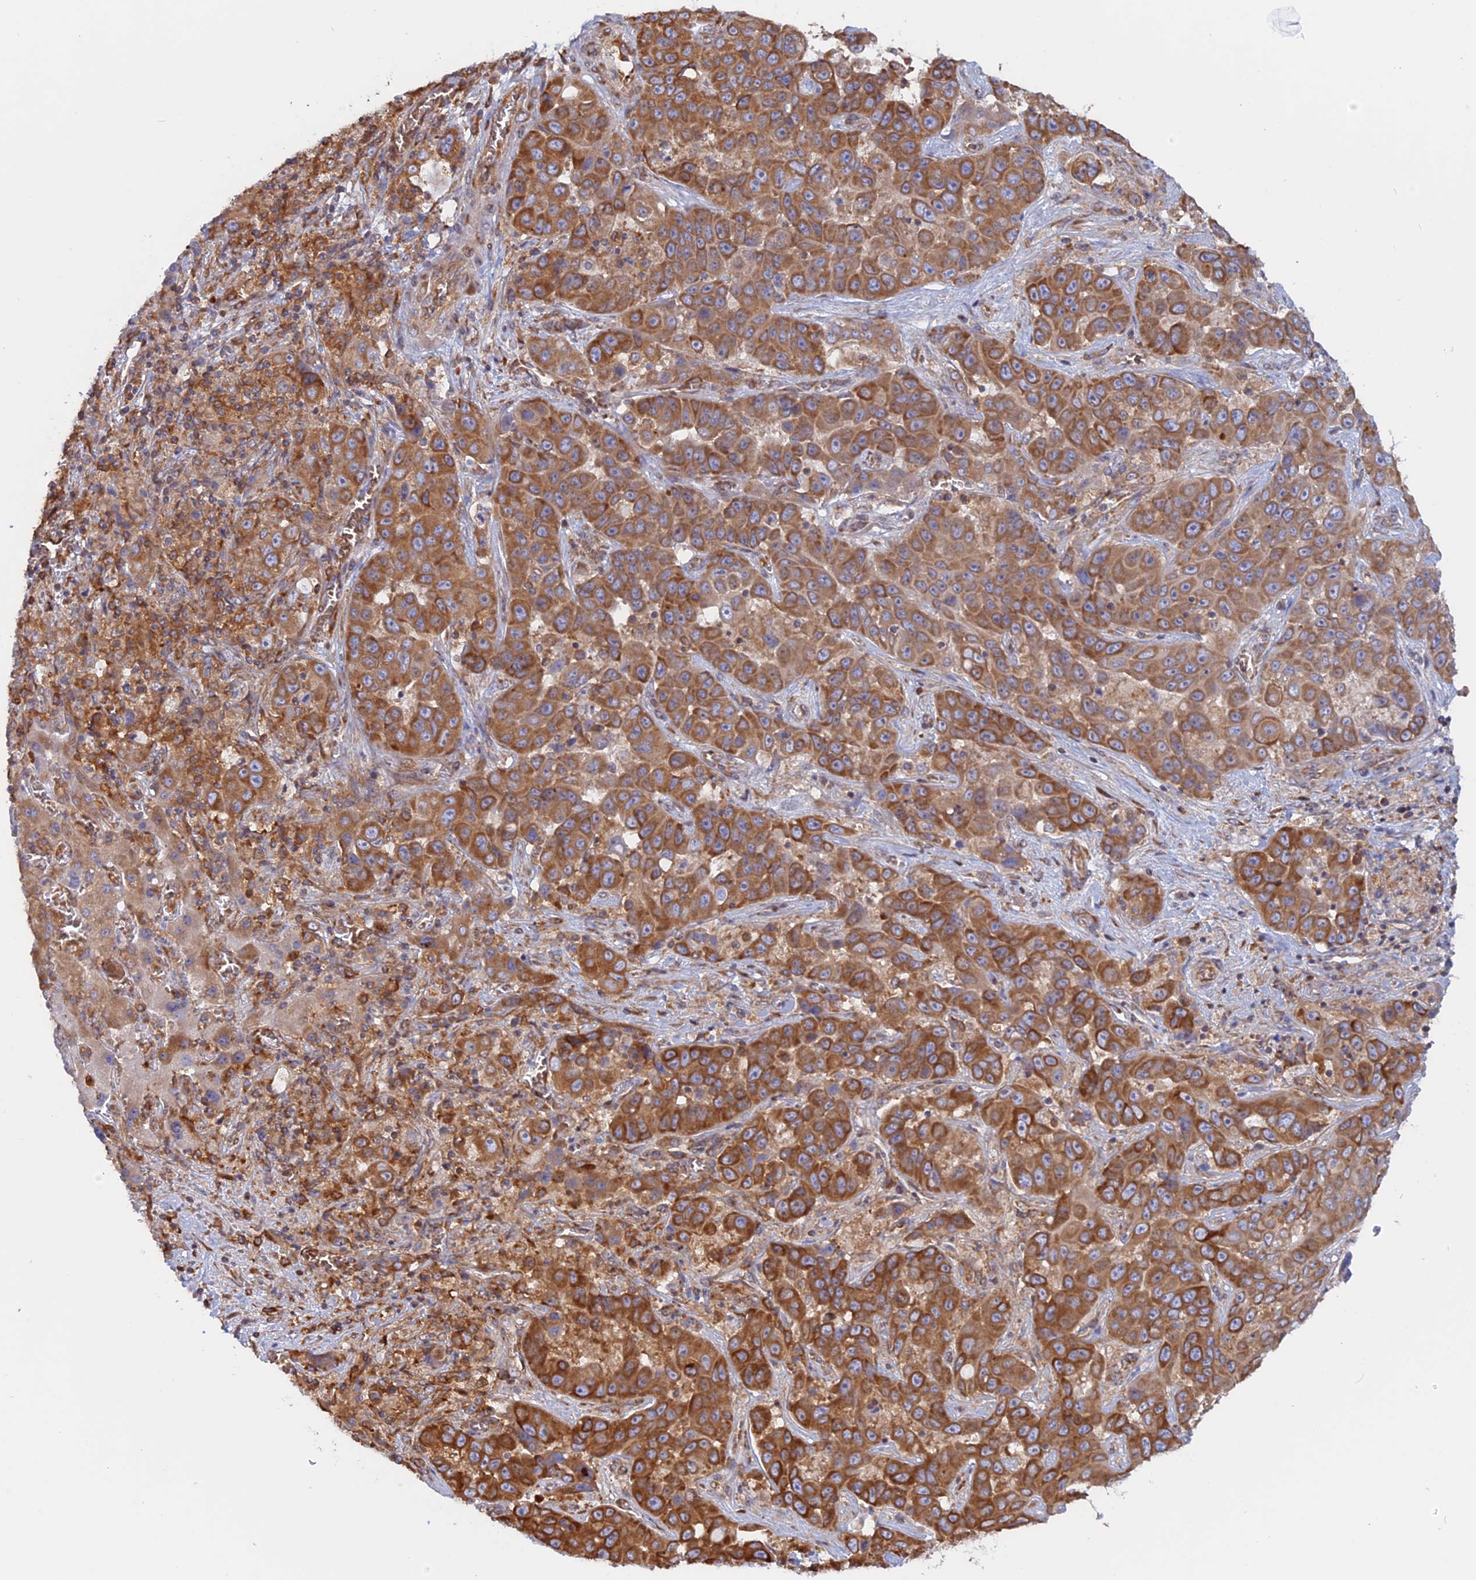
{"staining": {"intensity": "moderate", "quantity": ">75%", "location": "cytoplasmic/membranous"}, "tissue": "liver cancer", "cell_type": "Tumor cells", "image_type": "cancer", "snomed": [{"axis": "morphology", "description": "Cholangiocarcinoma"}, {"axis": "topography", "description": "Liver"}], "caption": "The photomicrograph shows immunohistochemical staining of liver cancer (cholangiocarcinoma). There is moderate cytoplasmic/membranous staining is present in about >75% of tumor cells.", "gene": "GMIP", "patient": {"sex": "female", "age": 52}}